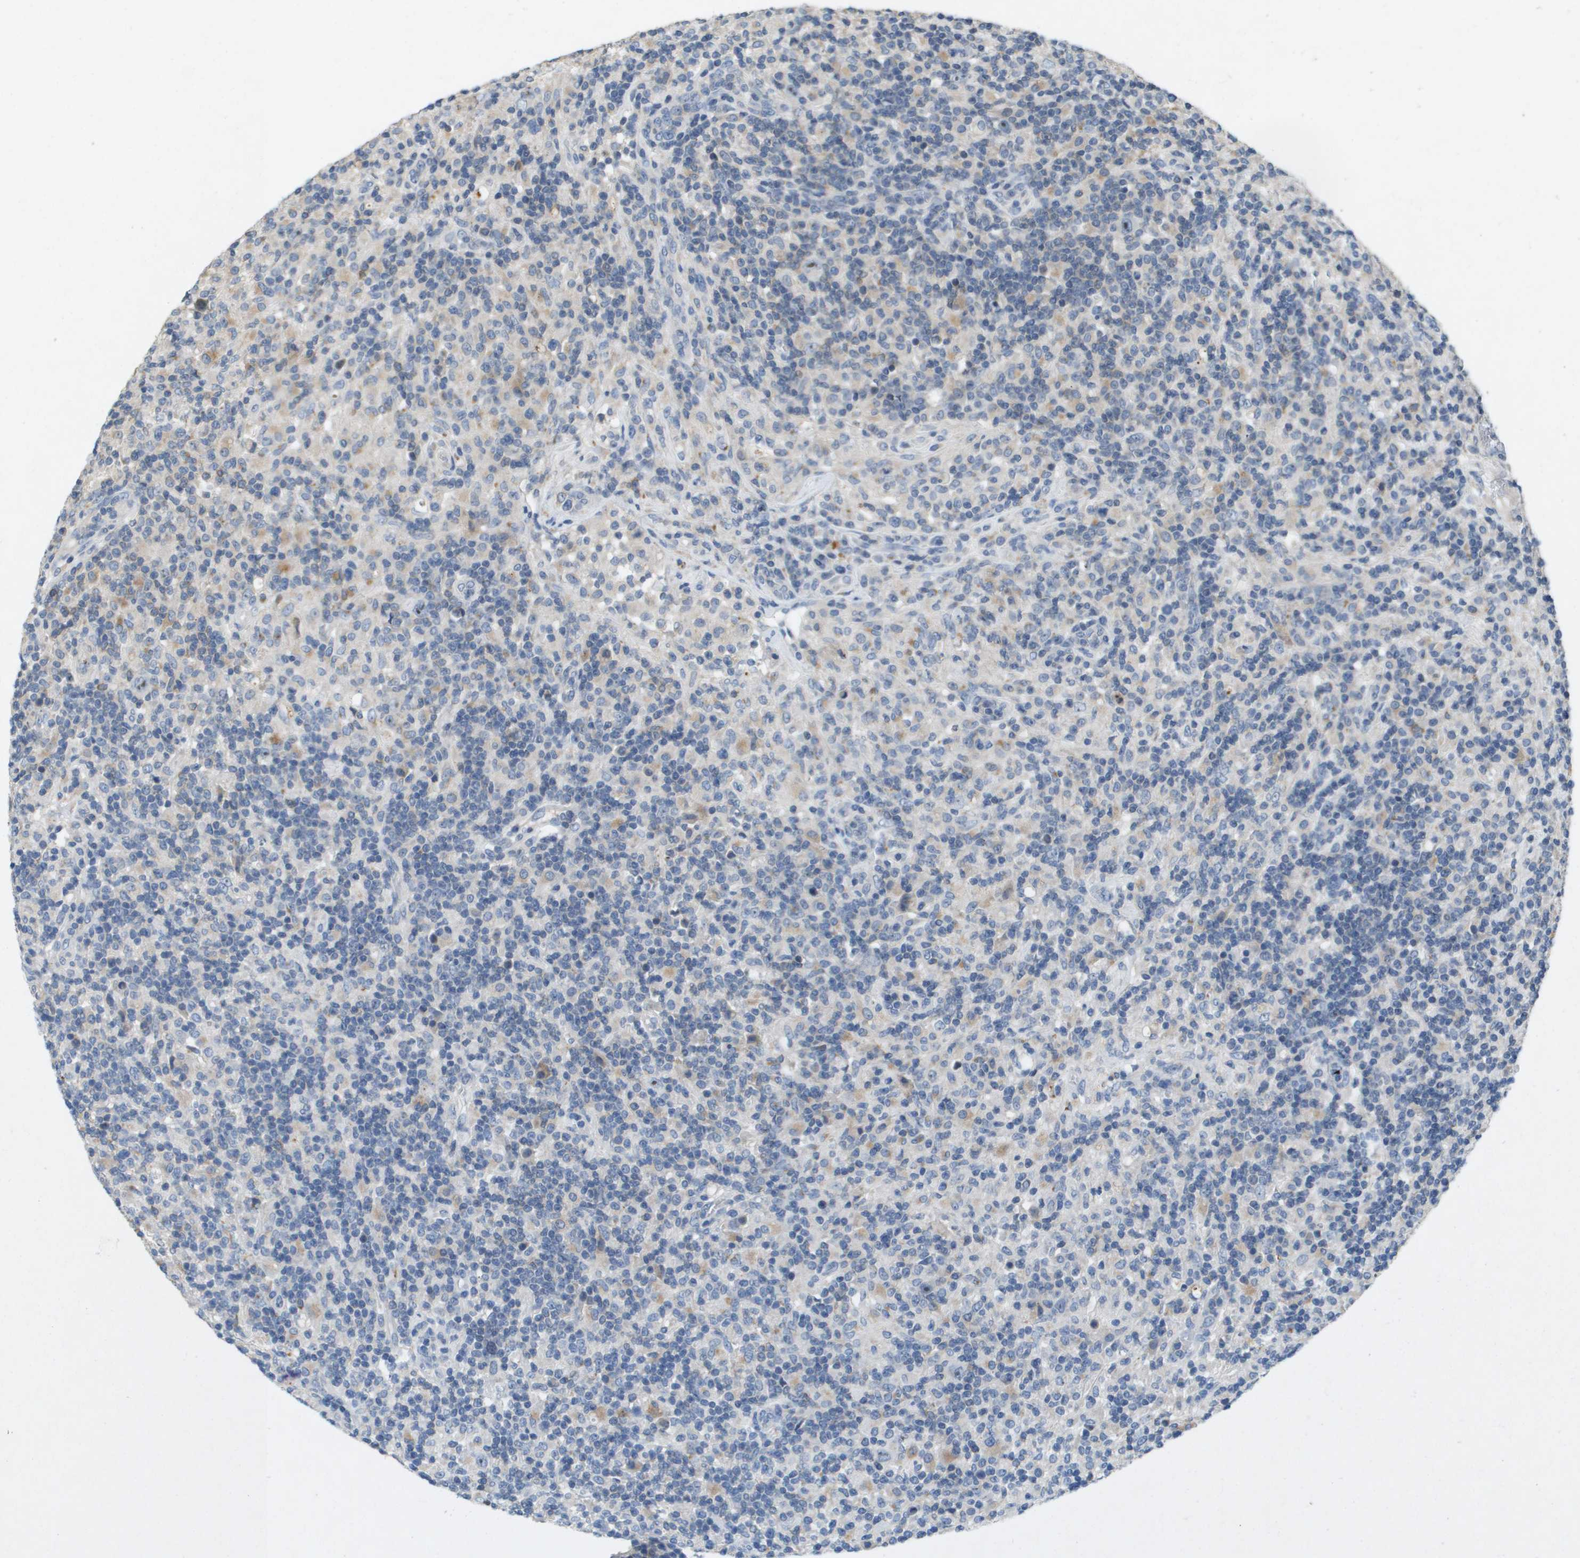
{"staining": {"intensity": "negative", "quantity": "none", "location": "none"}, "tissue": "lymphoma", "cell_type": "Tumor cells", "image_type": "cancer", "snomed": [{"axis": "morphology", "description": "Hodgkin's disease, NOS"}, {"axis": "topography", "description": "Lymph node"}], "caption": "Hodgkin's disease was stained to show a protein in brown. There is no significant staining in tumor cells.", "gene": "B3GNT5", "patient": {"sex": "male", "age": 70}}